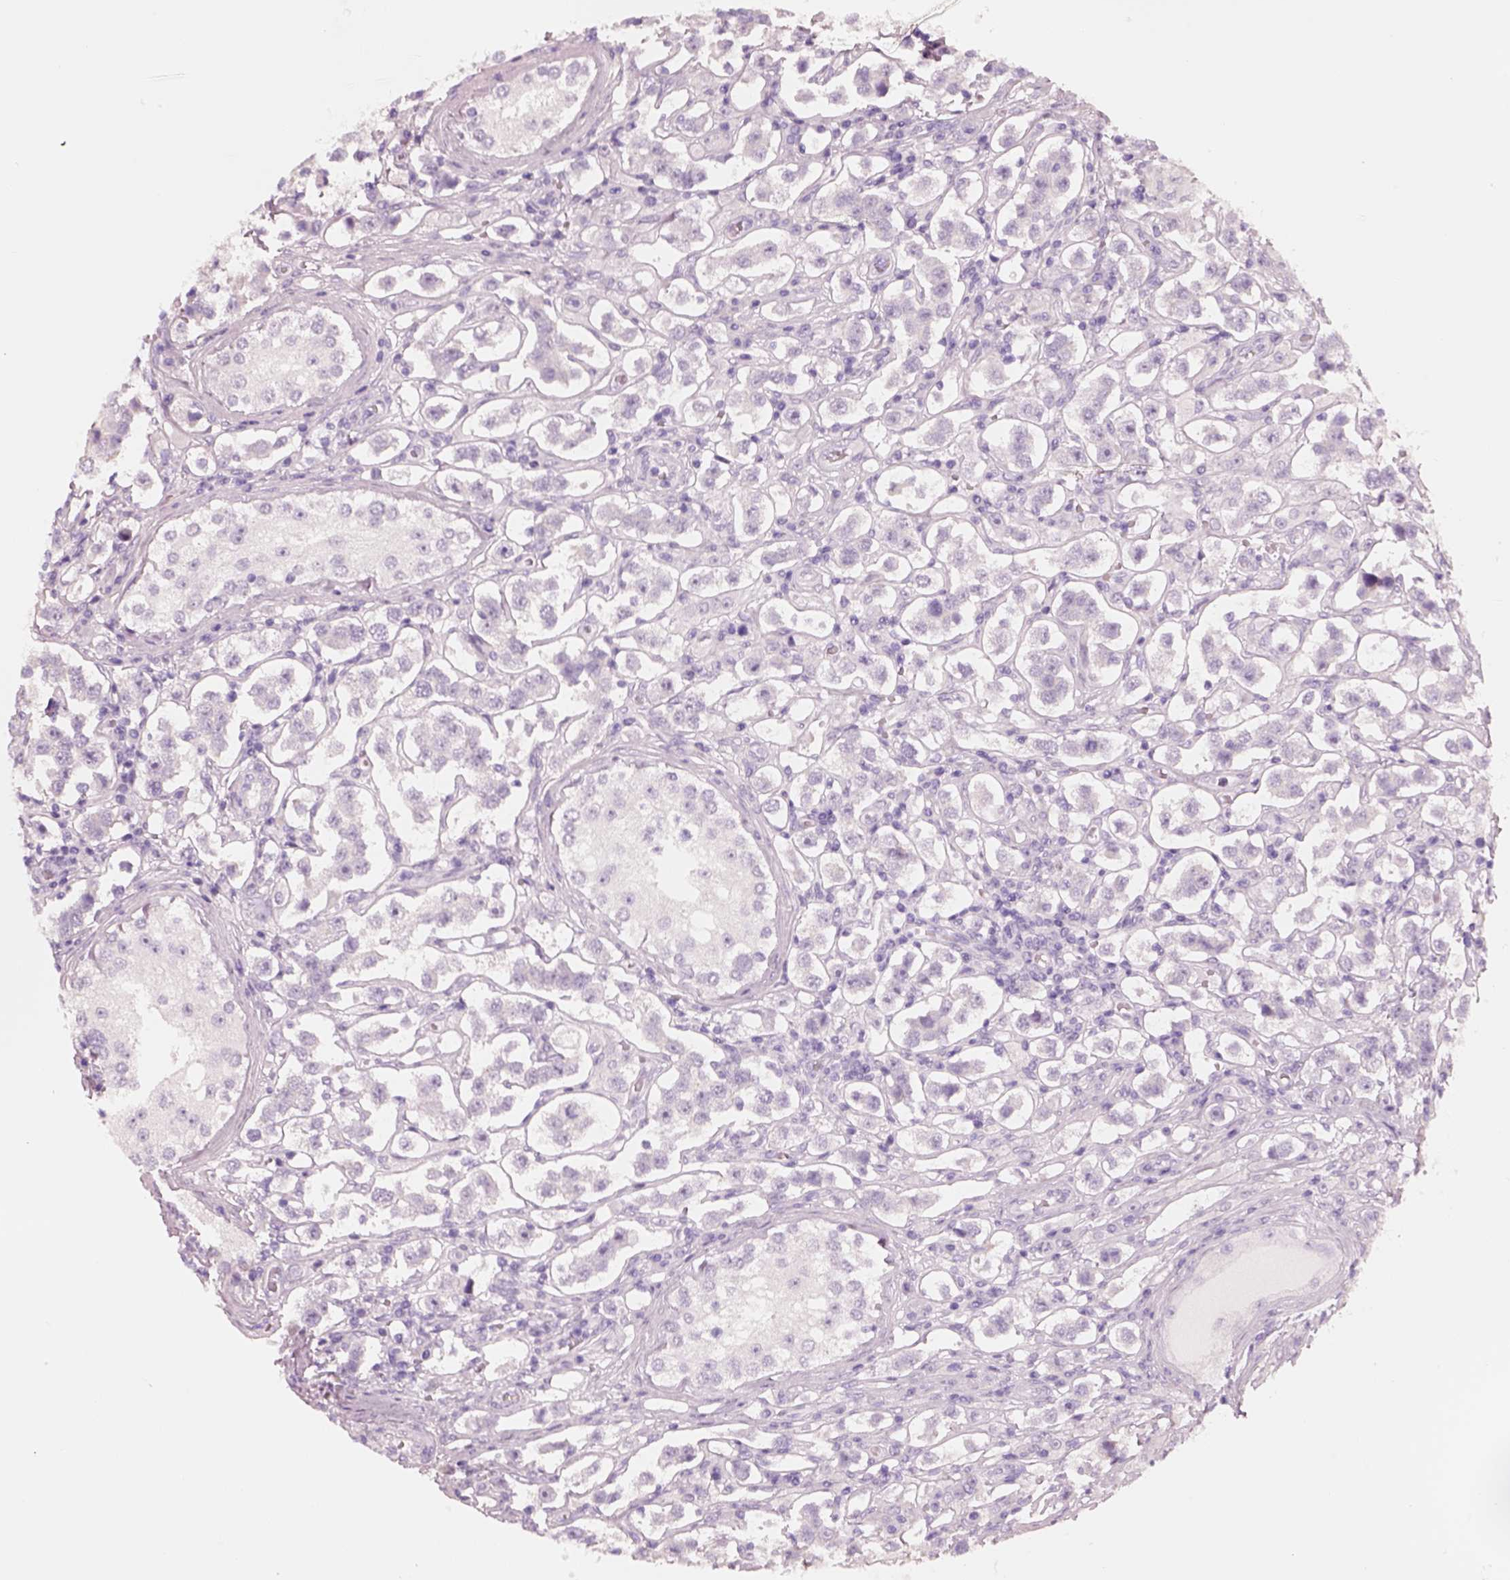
{"staining": {"intensity": "negative", "quantity": "none", "location": "none"}, "tissue": "testis cancer", "cell_type": "Tumor cells", "image_type": "cancer", "snomed": [{"axis": "morphology", "description": "Seminoma, NOS"}, {"axis": "topography", "description": "Testis"}], "caption": "This is an immunohistochemistry (IHC) photomicrograph of testis cancer (seminoma). There is no staining in tumor cells.", "gene": "PNOC", "patient": {"sex": "male", "age": 37}}